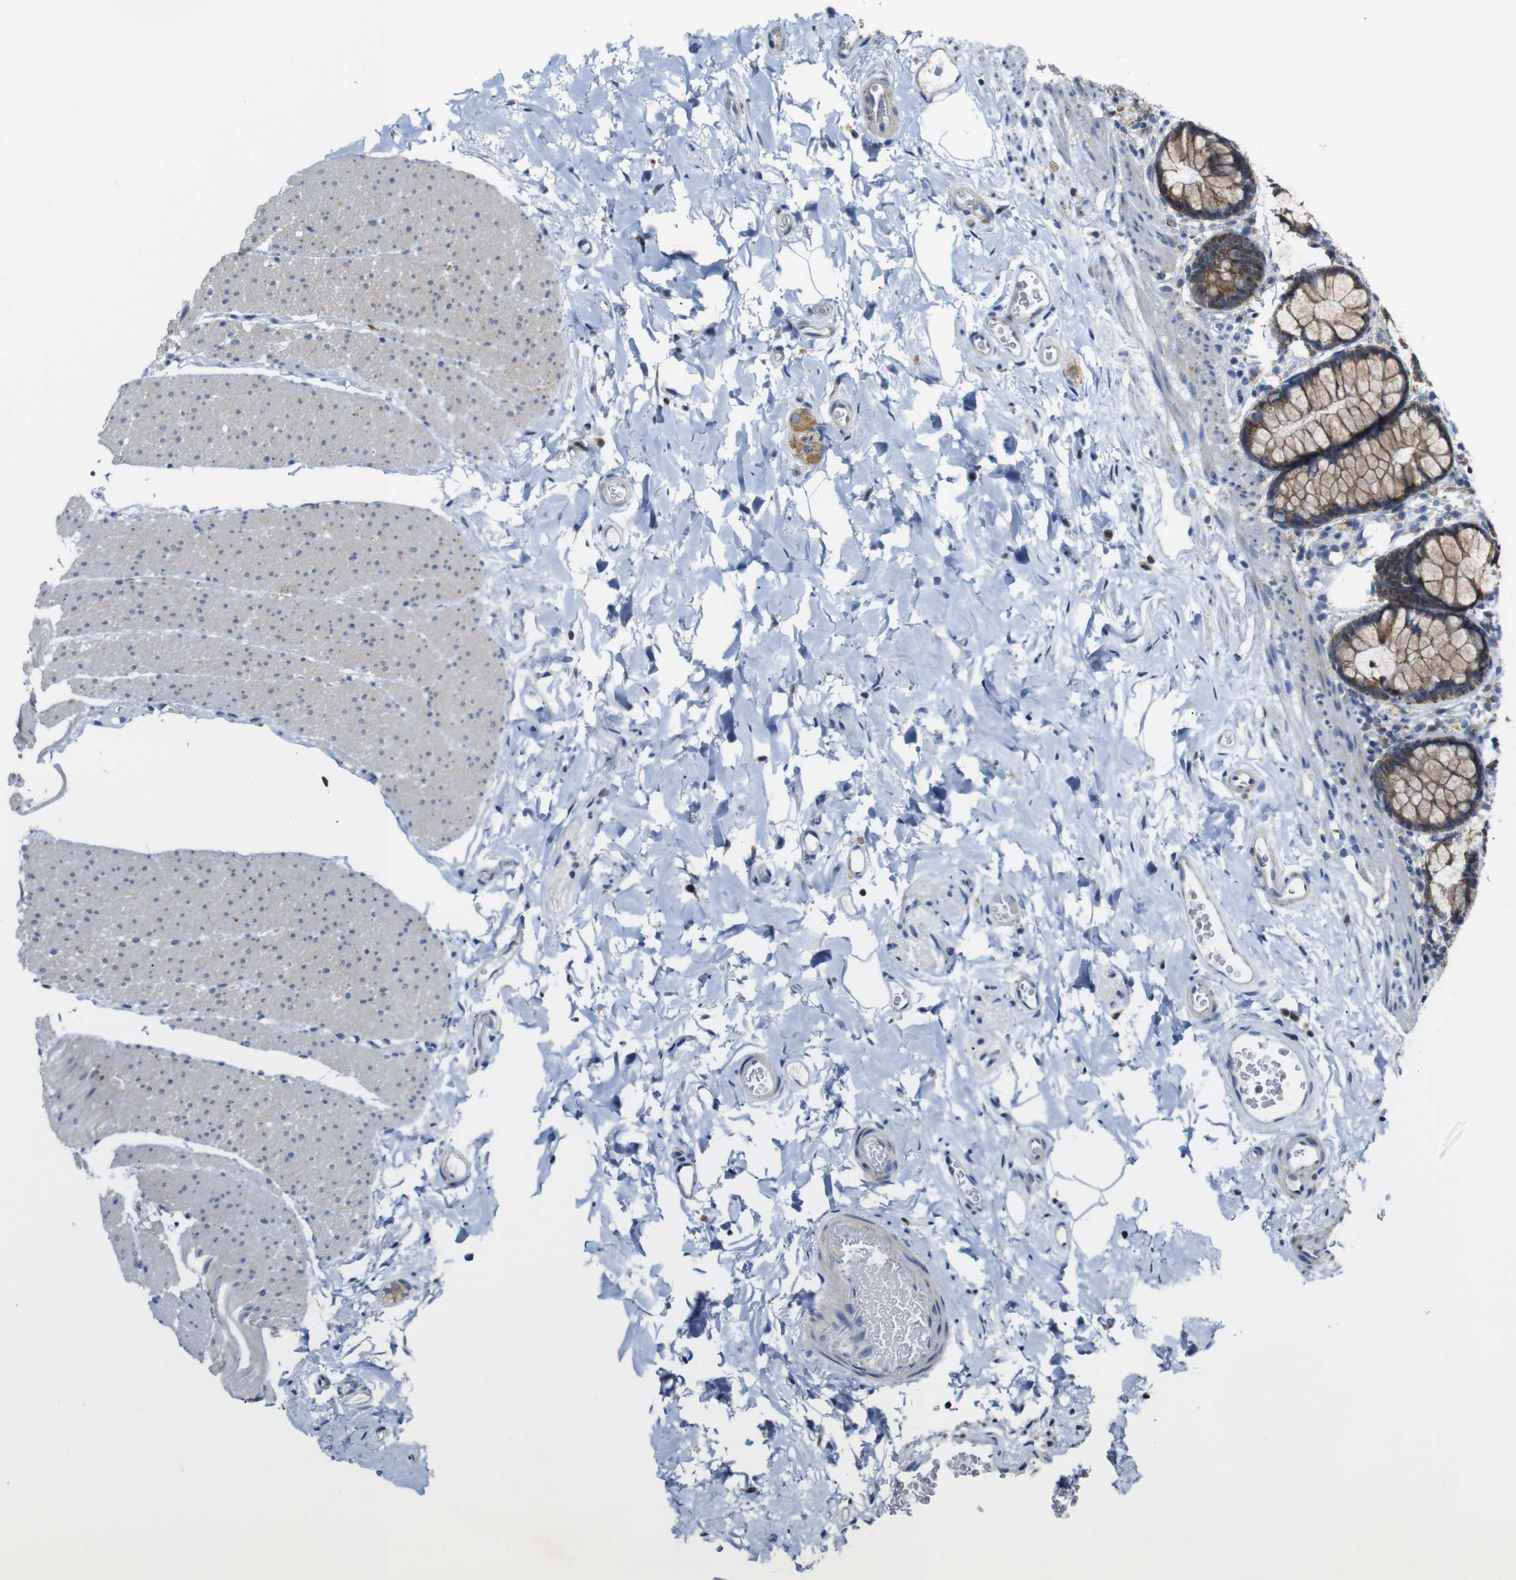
{"staining": {"intensity": "weak", "quantity": ">75%", "location": "cytoplasmic/membranous"}, "tissue": "colon", "cell_type": "Endothelial cells", "image_type": "normal", "snomed": [{"axis": "morphology", "description": "Normal tissue, NOS"}, {"axis": "topography", "description": "Colon"}], "caption": "This histopathology image exhibits unremarkable colon stained with immunohistochemistry (IHC) to label a protein in brown. The cytoplasmic/membranous of endothelial cells show weak positivity for the protein. Nuclei are counter-stained blue.", "gene": "NR3C2", "patient": {"sex": "female", "age": 80}}